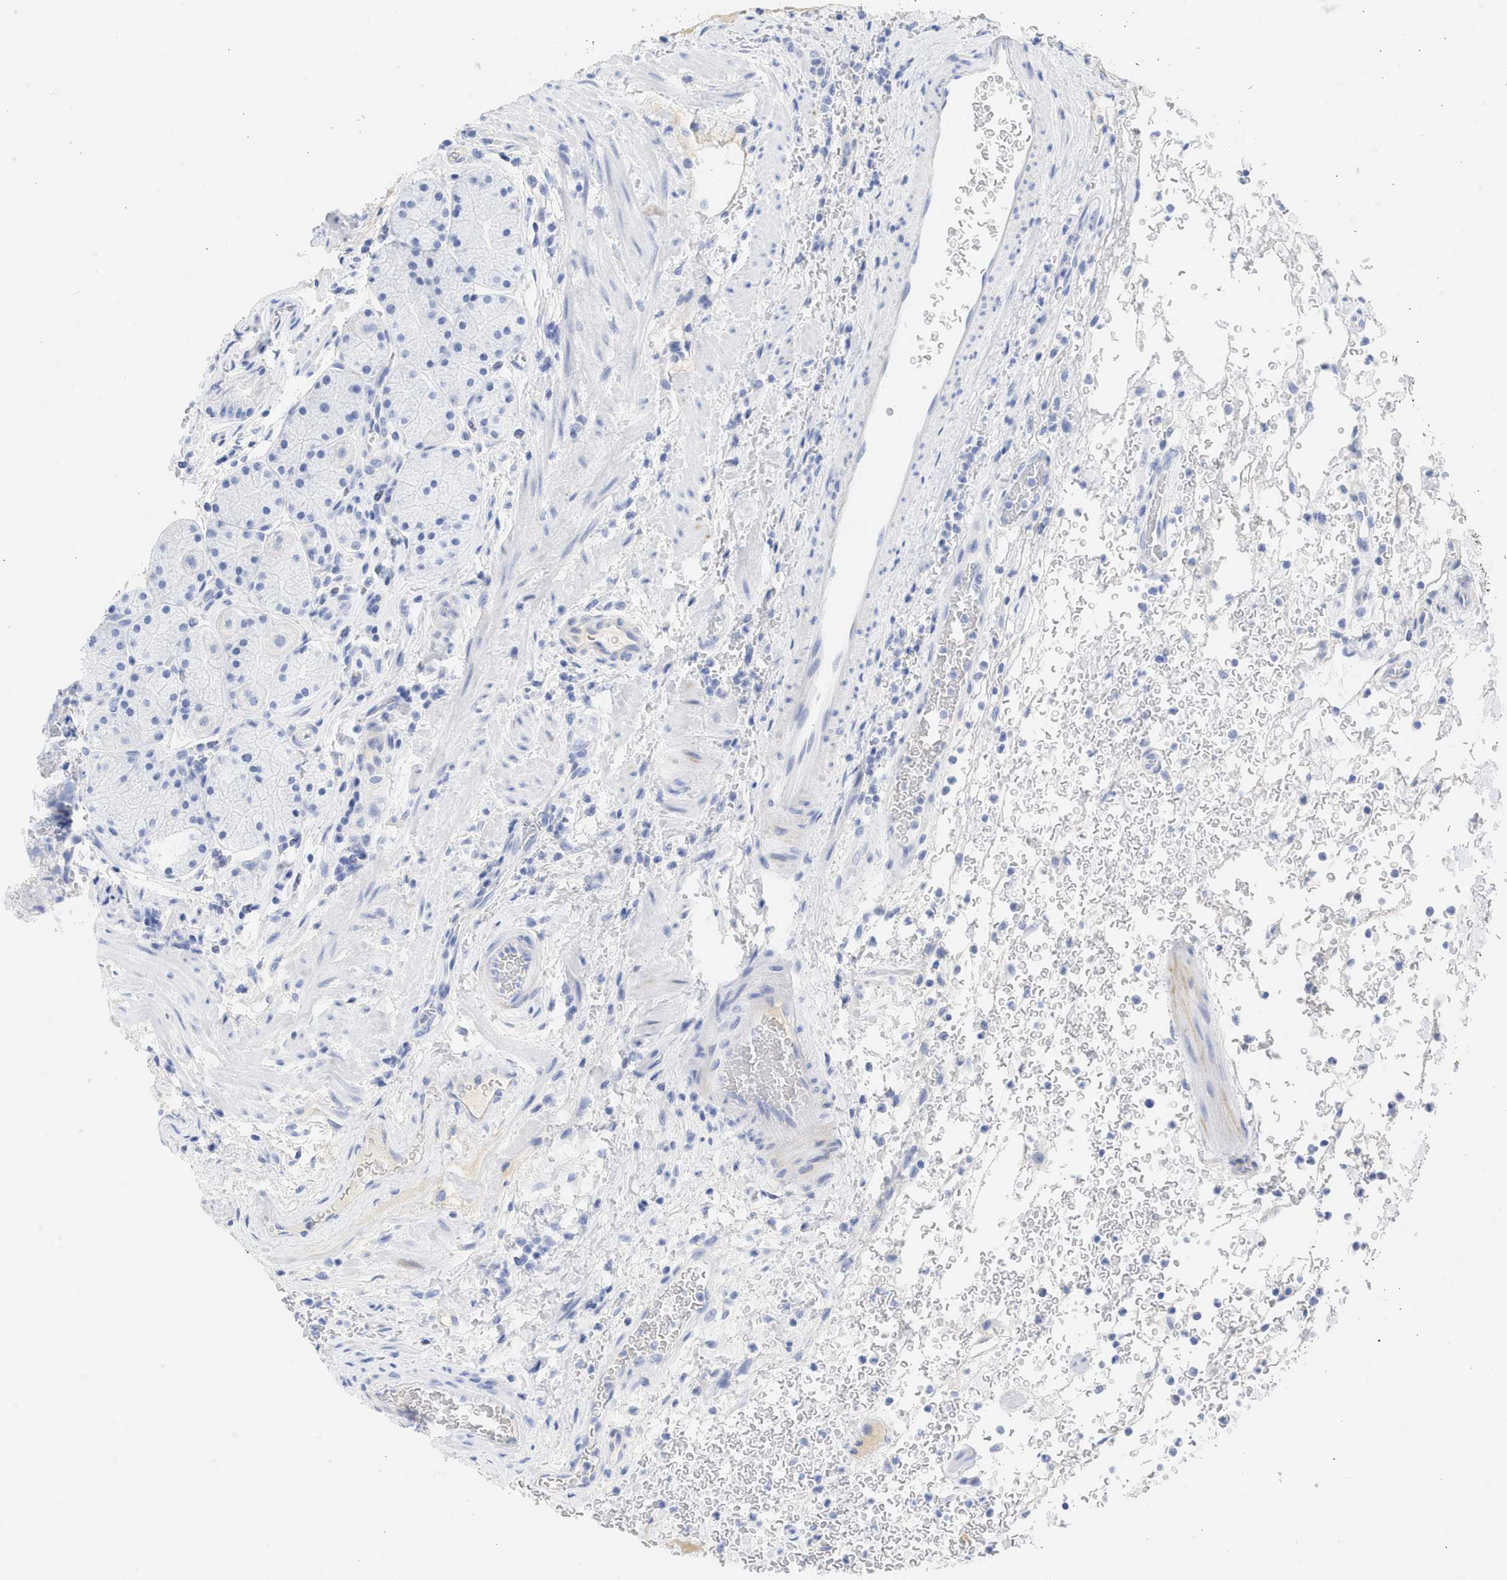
{"staining": {"intensity": "negative", "quantity": "none", "location": "none"}, "tissue": "stomach", "cell_type": "Glandular cells", "image_type": "normal", "snomed": [{"axis": "morphology", "description": "Normal tissue, NOS"}, {"axis": "morphology", "description": "Carcinoid, malignant, NOS"}, {"axis": "topography", "description": "Stomach, upper"}], "caption": "Immunohistochemistry (IHC) photomicrograph of normal stomach: stomach stained with DAB (3,3'-diaminobenzidine) demonstrates no significant protein expression in glandular cells. (DAB (3,3'-diaminobenzidine) immunohistochemistry with hematoxylin counter stain).", "gene": "SPATA3", "patient": {"sex": "male", "age": 39}}